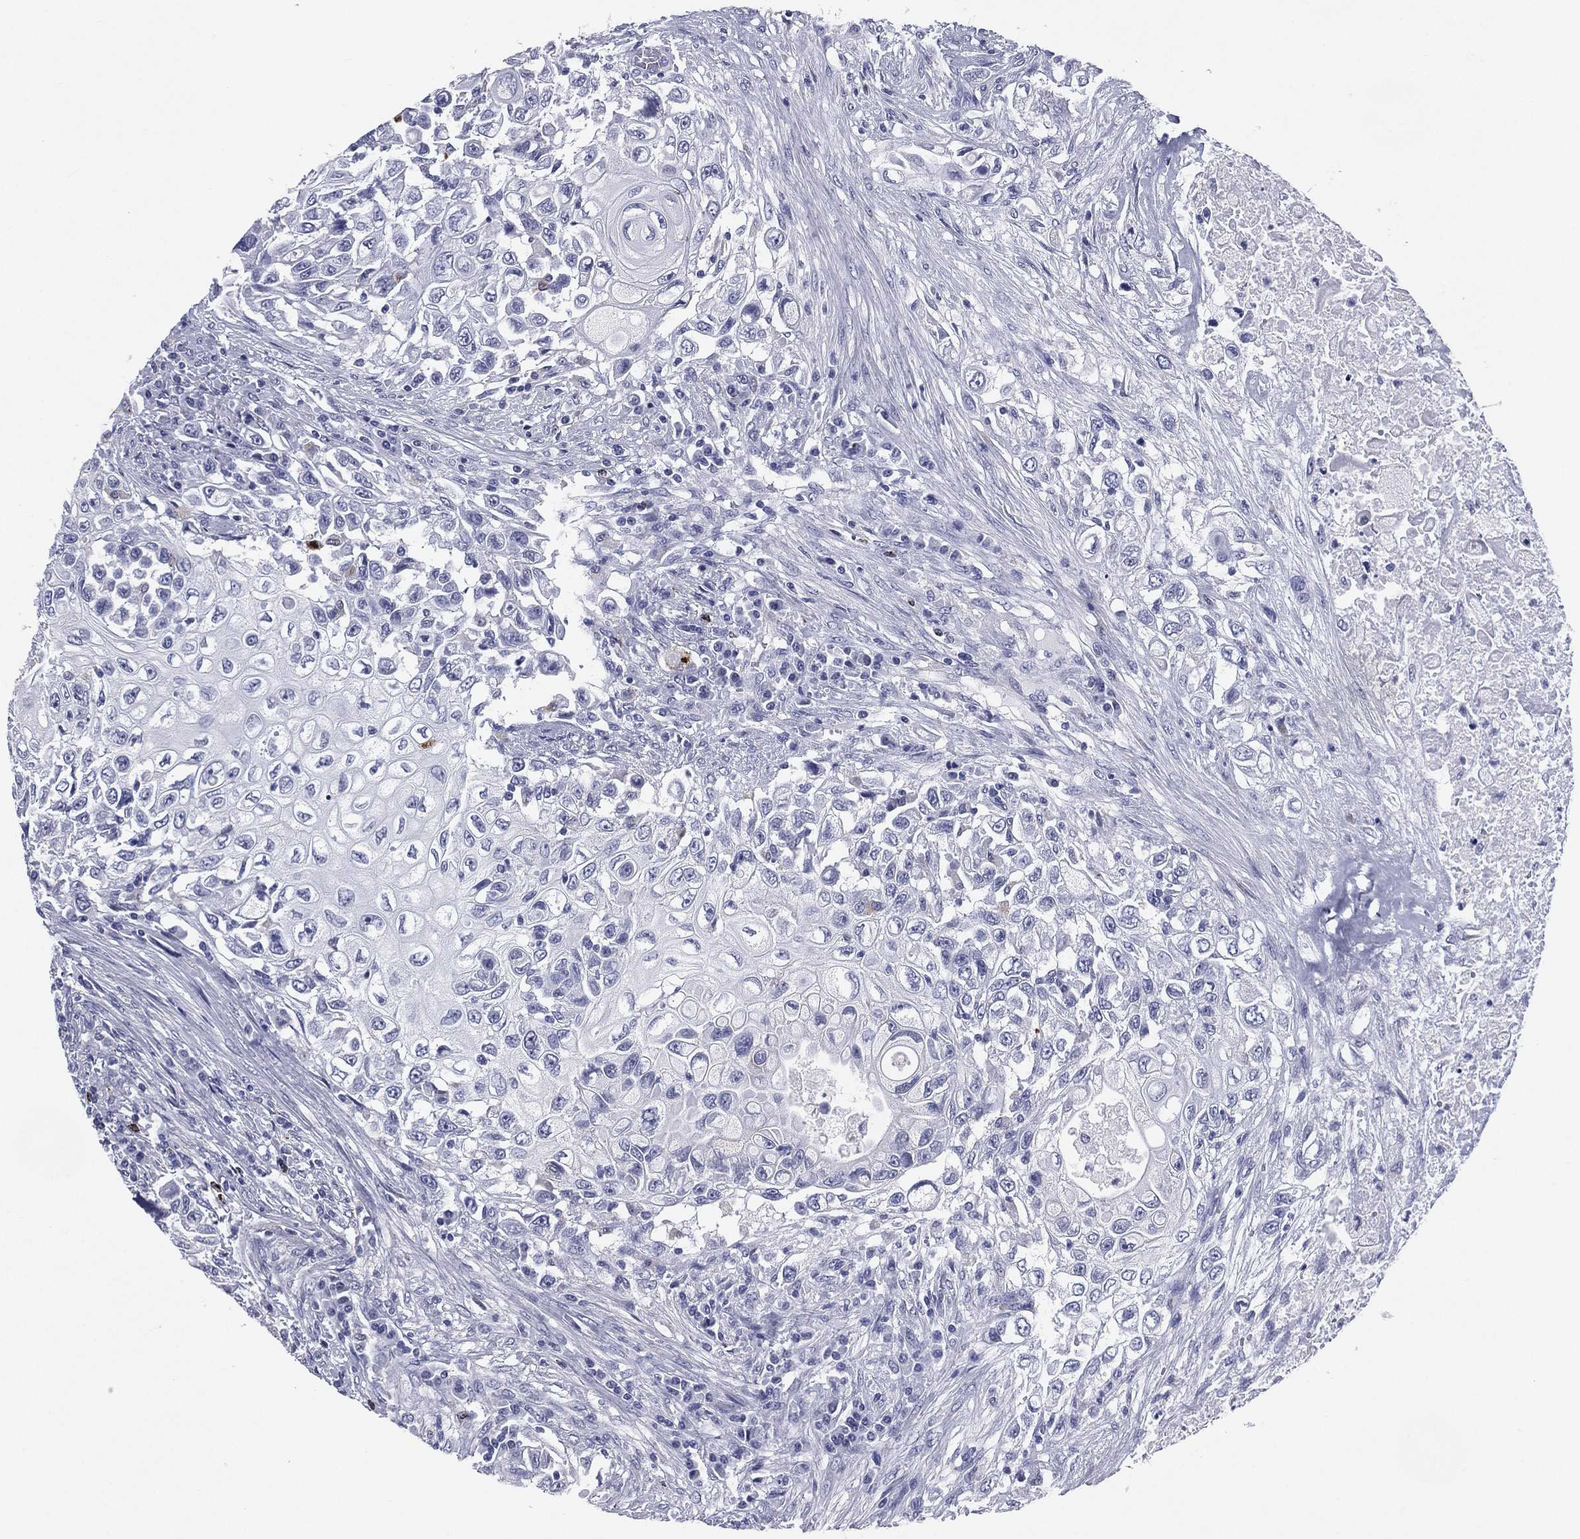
{"staining": {"intensity": "negative", "quantity": "none", "location": "none"}, "tissue": "urothelial cancer", "cell_type": "Tumor cells", "image_type": "cancer", "snomed": [{"axis": "morphology", "description": "Urothelial carcinoma, High grade"}, {"axis": "topography", "description": "Urinary bladder"}], "caption": "Immunohistochemical staining of urothelial cancer reveals no significant expression in tumor cells.", "gene": "HLA-DOA", "patient": {"sex": "female", "age": 56}}